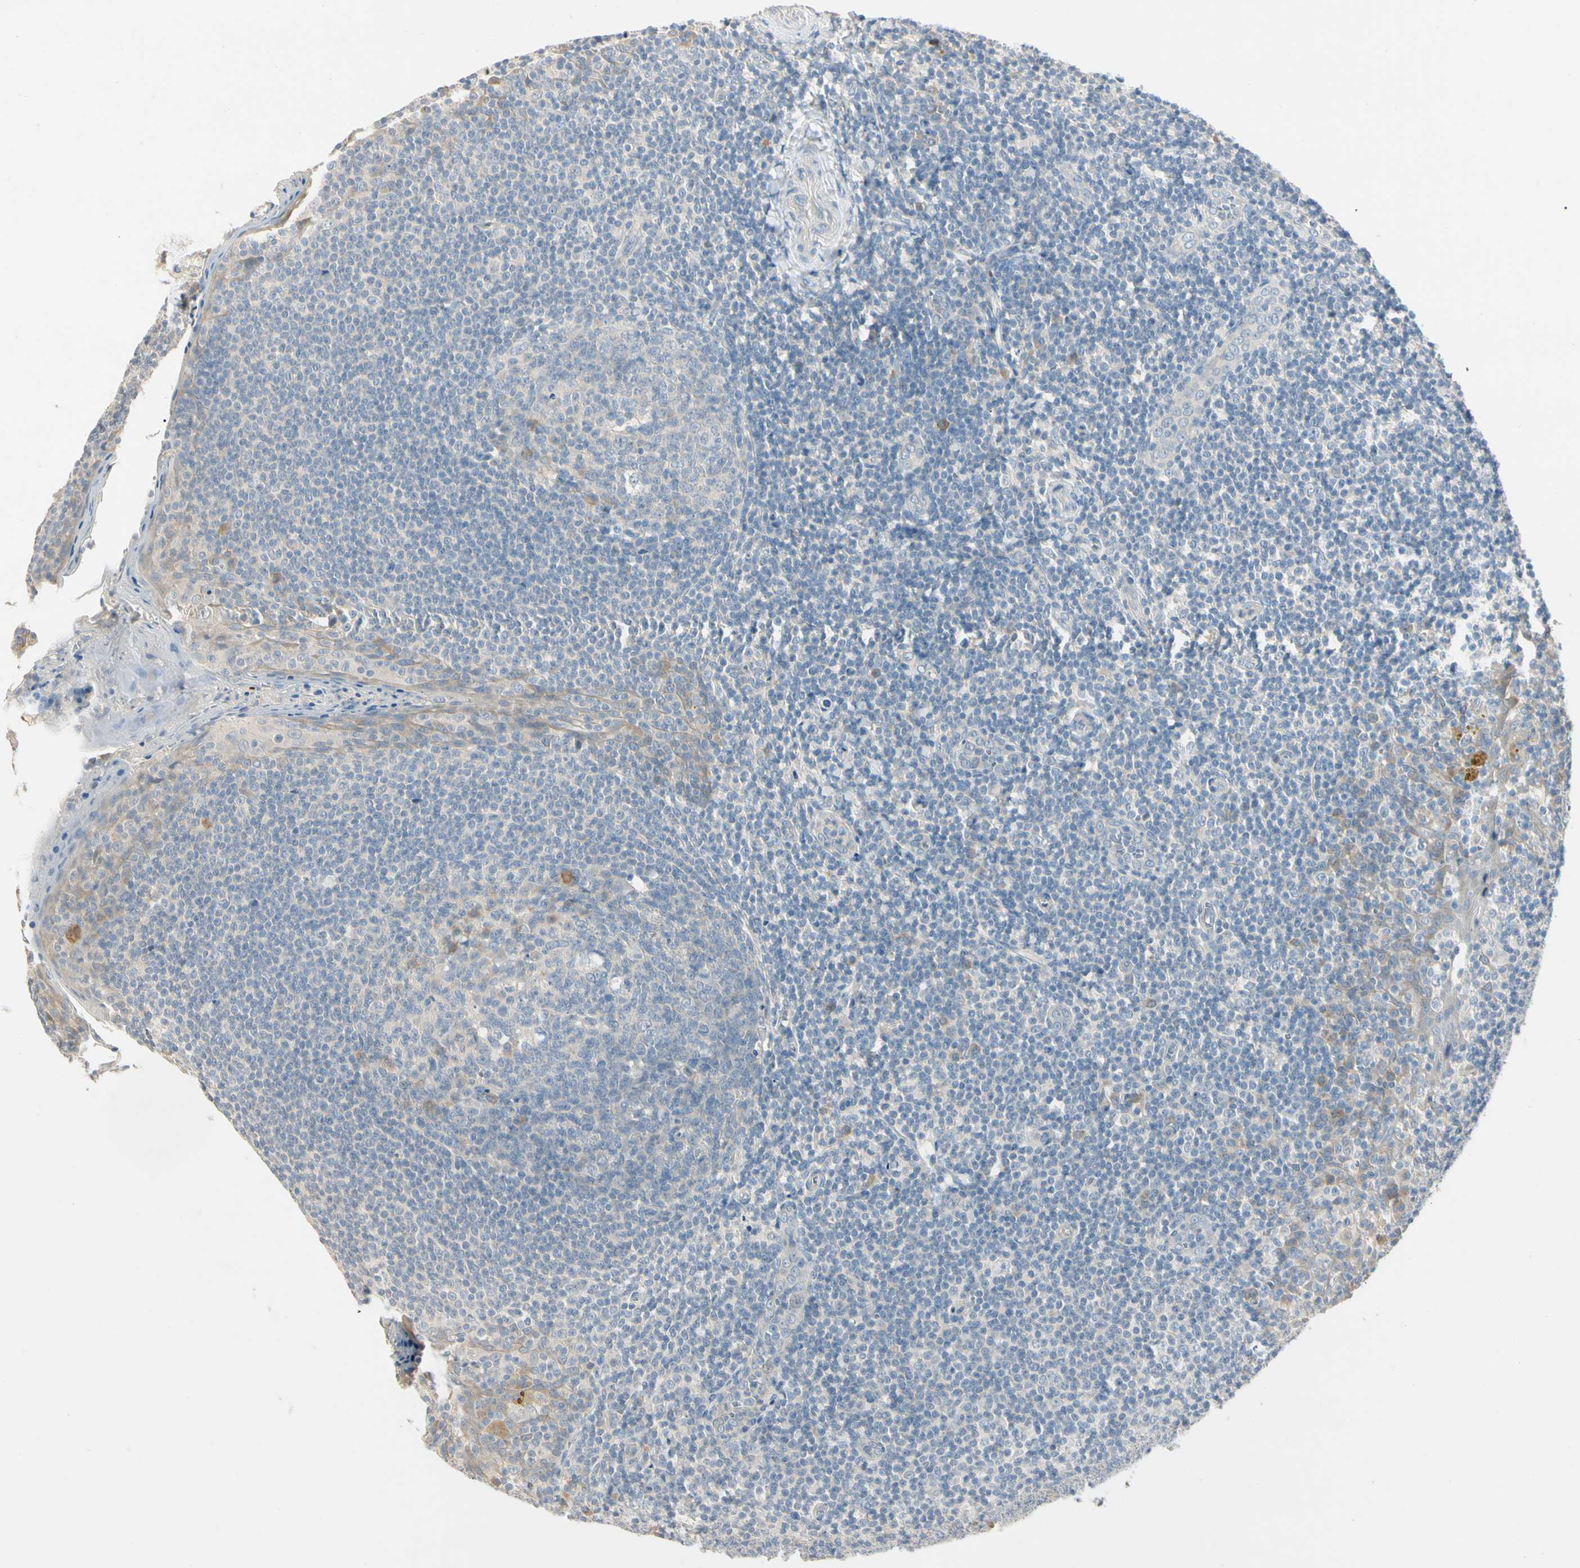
{"staining": {"intensity": "negative", "quantity": "none", "location": "none"}, "tissue": "tonsil", "cell_type": "Germinal center cells", "image_type": "normal", "snomed": [{"axis": "morphology", "description": "Normal tissue, NOS"}, {"axis": "topography", "description": "Tonsil"}], "caption": "Immunohistochemistry (IHC) micrograph of normal tonsil: human tonsil stained with DAB (3,3'-diaminobenzidine) demonstrates no significant protein staining in germinal center cells.", "gene": "PRSS21", "patient": {"sex": "male", "age": 31}}